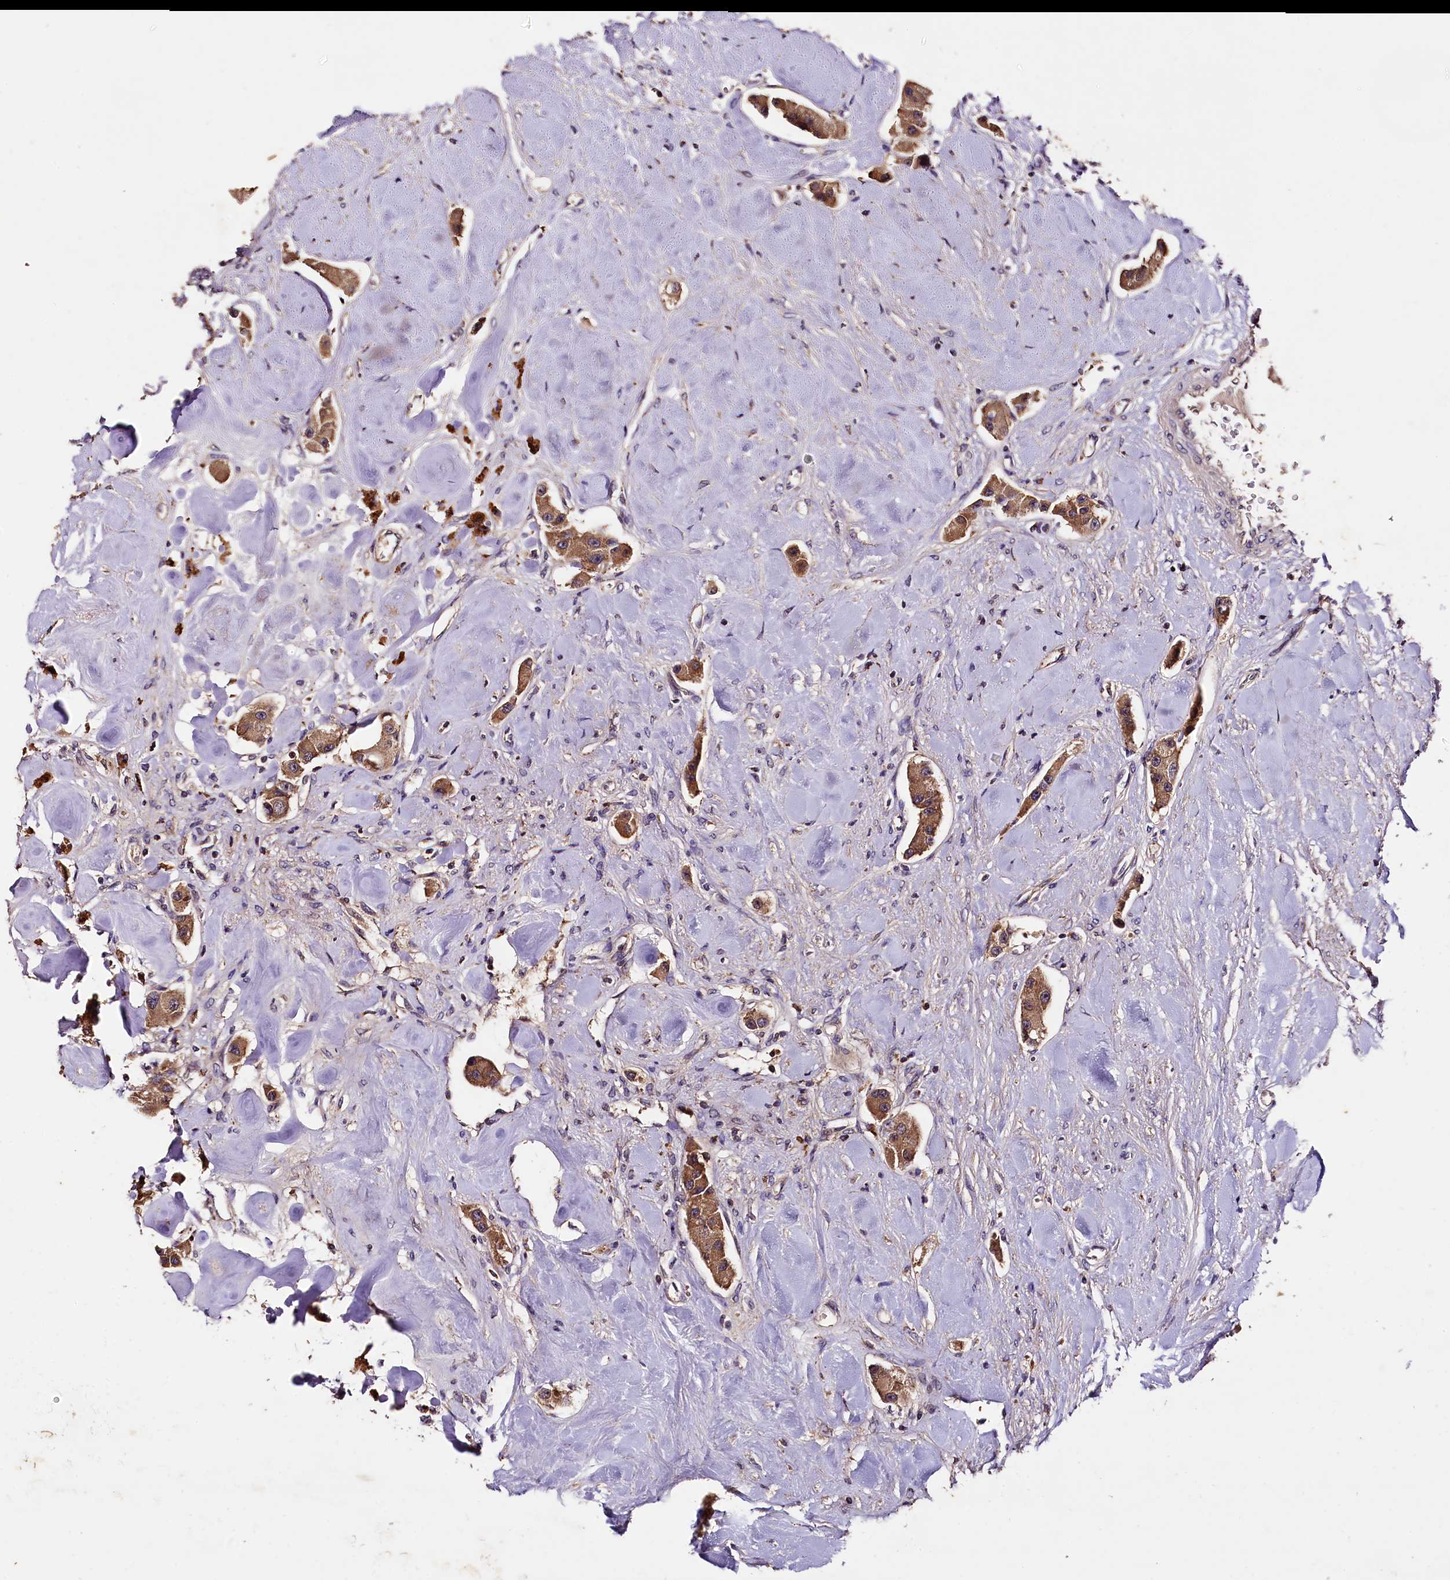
{"staining": {"intensity": "moderate", "quantity": ">75%", "location": "cytoplasmic/membranous"}, "tissue": "carcinoid", "cell_type": "Tumor cells", "image_type": "cancer", "snomed": [{"axis": "morphology", "description": "Carcinoid, malignant, NOS"}, {"axis": "topography", "description": "Pancreas"}], "caption": "Carcinoid (malignant) tissue reveals moderate cytoplasmic/membranous expression in about >75% of tumor cells, visualized by immunohistochemistry.", "gene": "PLXNB1", "patient": {"sex": "male", "age": 41}}